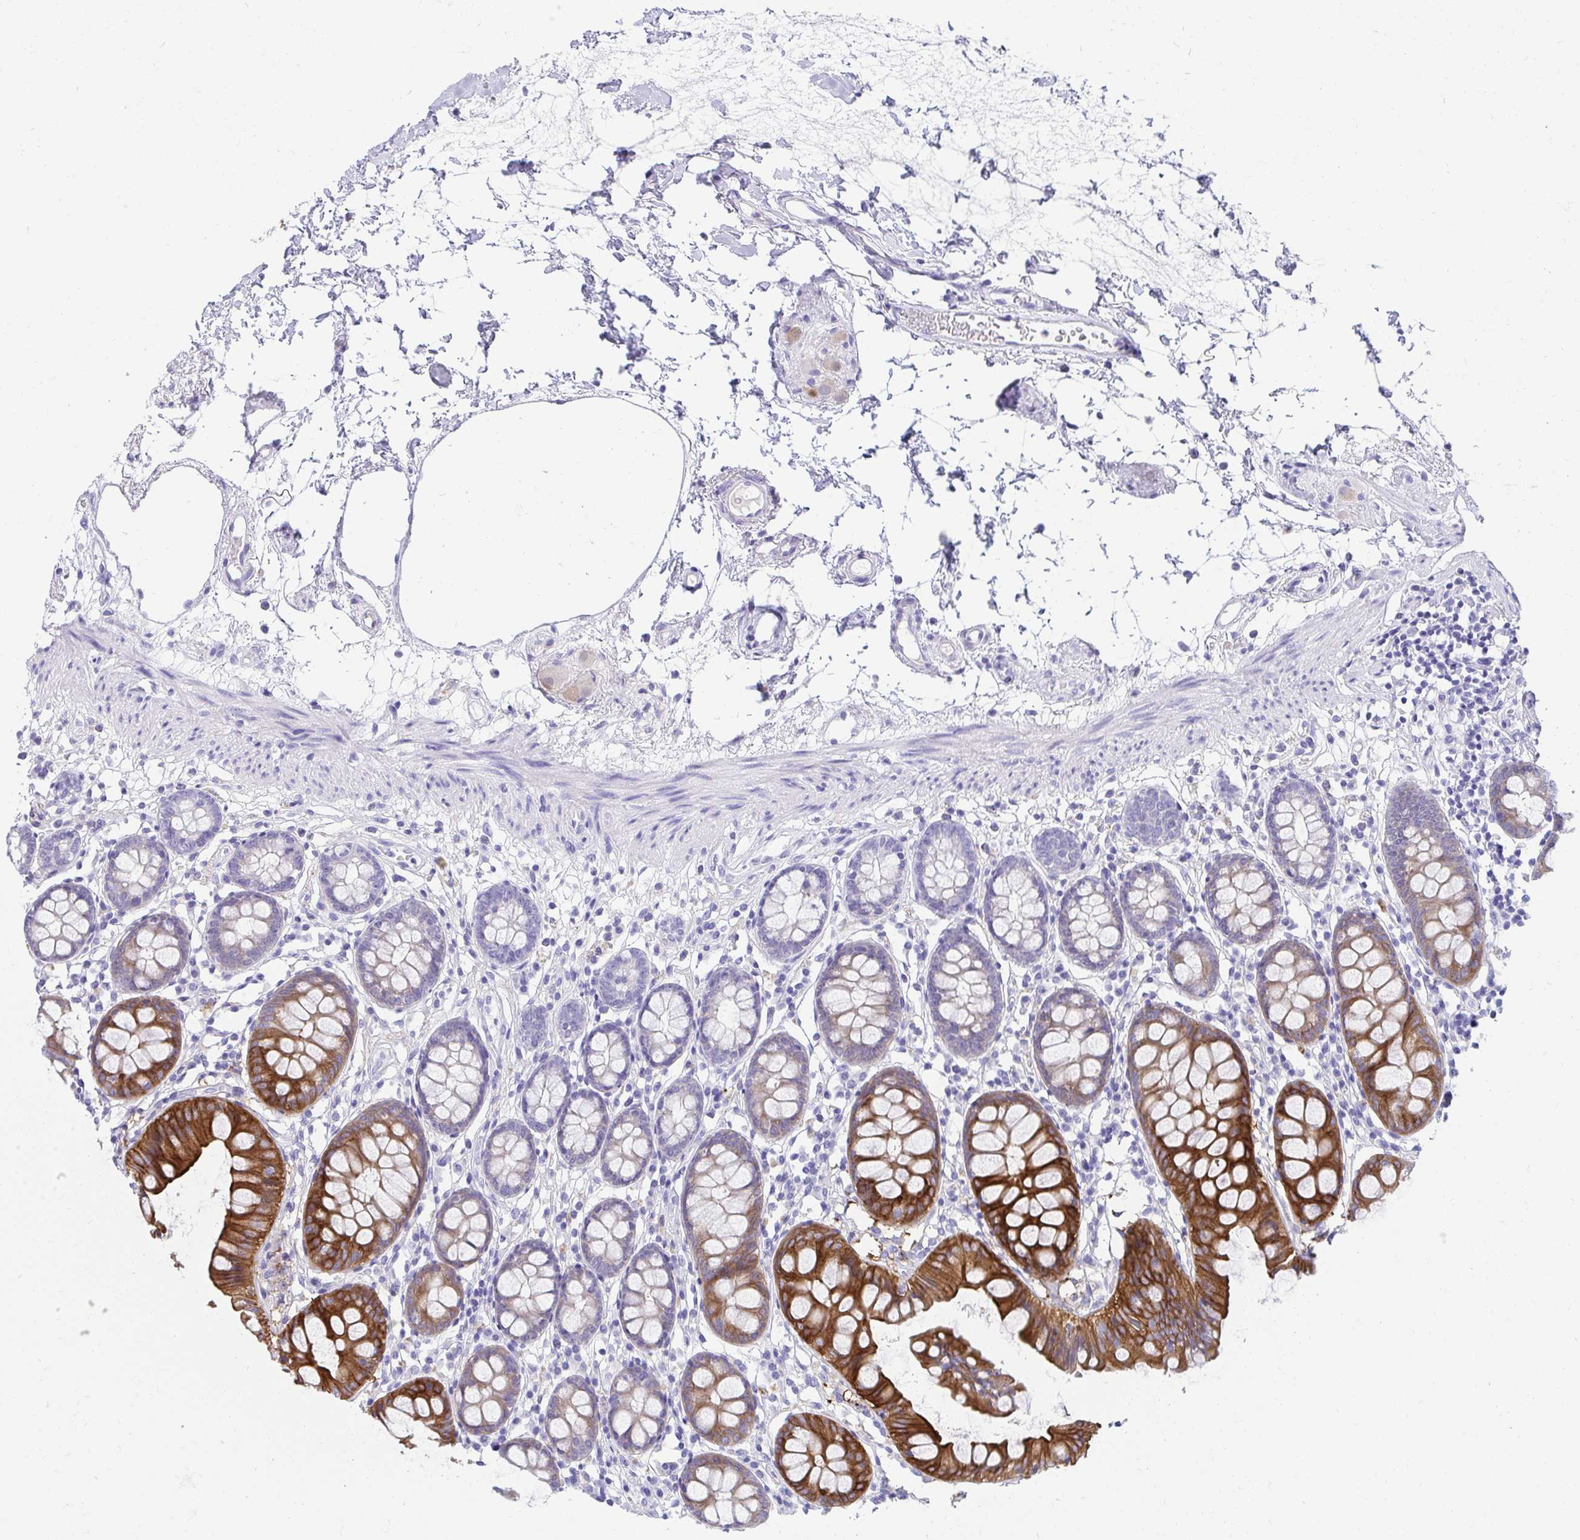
{"staining": {"intensity": "negative", "quantity": "none", "location": "none"}, "tissue": "colon", "cell_type": "Endothelial cells", "image_type": "normal", "snomed": [{"axis": "morphology", "description": "Normal tissue, NOS"}, {"axis": "topography", "description": "Colon"}], "caption": "Immunohistochemical staining of normal human colon shows no significant expression in endothelial cells.", "gene": "SEC14L3", "patient": {"sex": "female", "age": 84}}